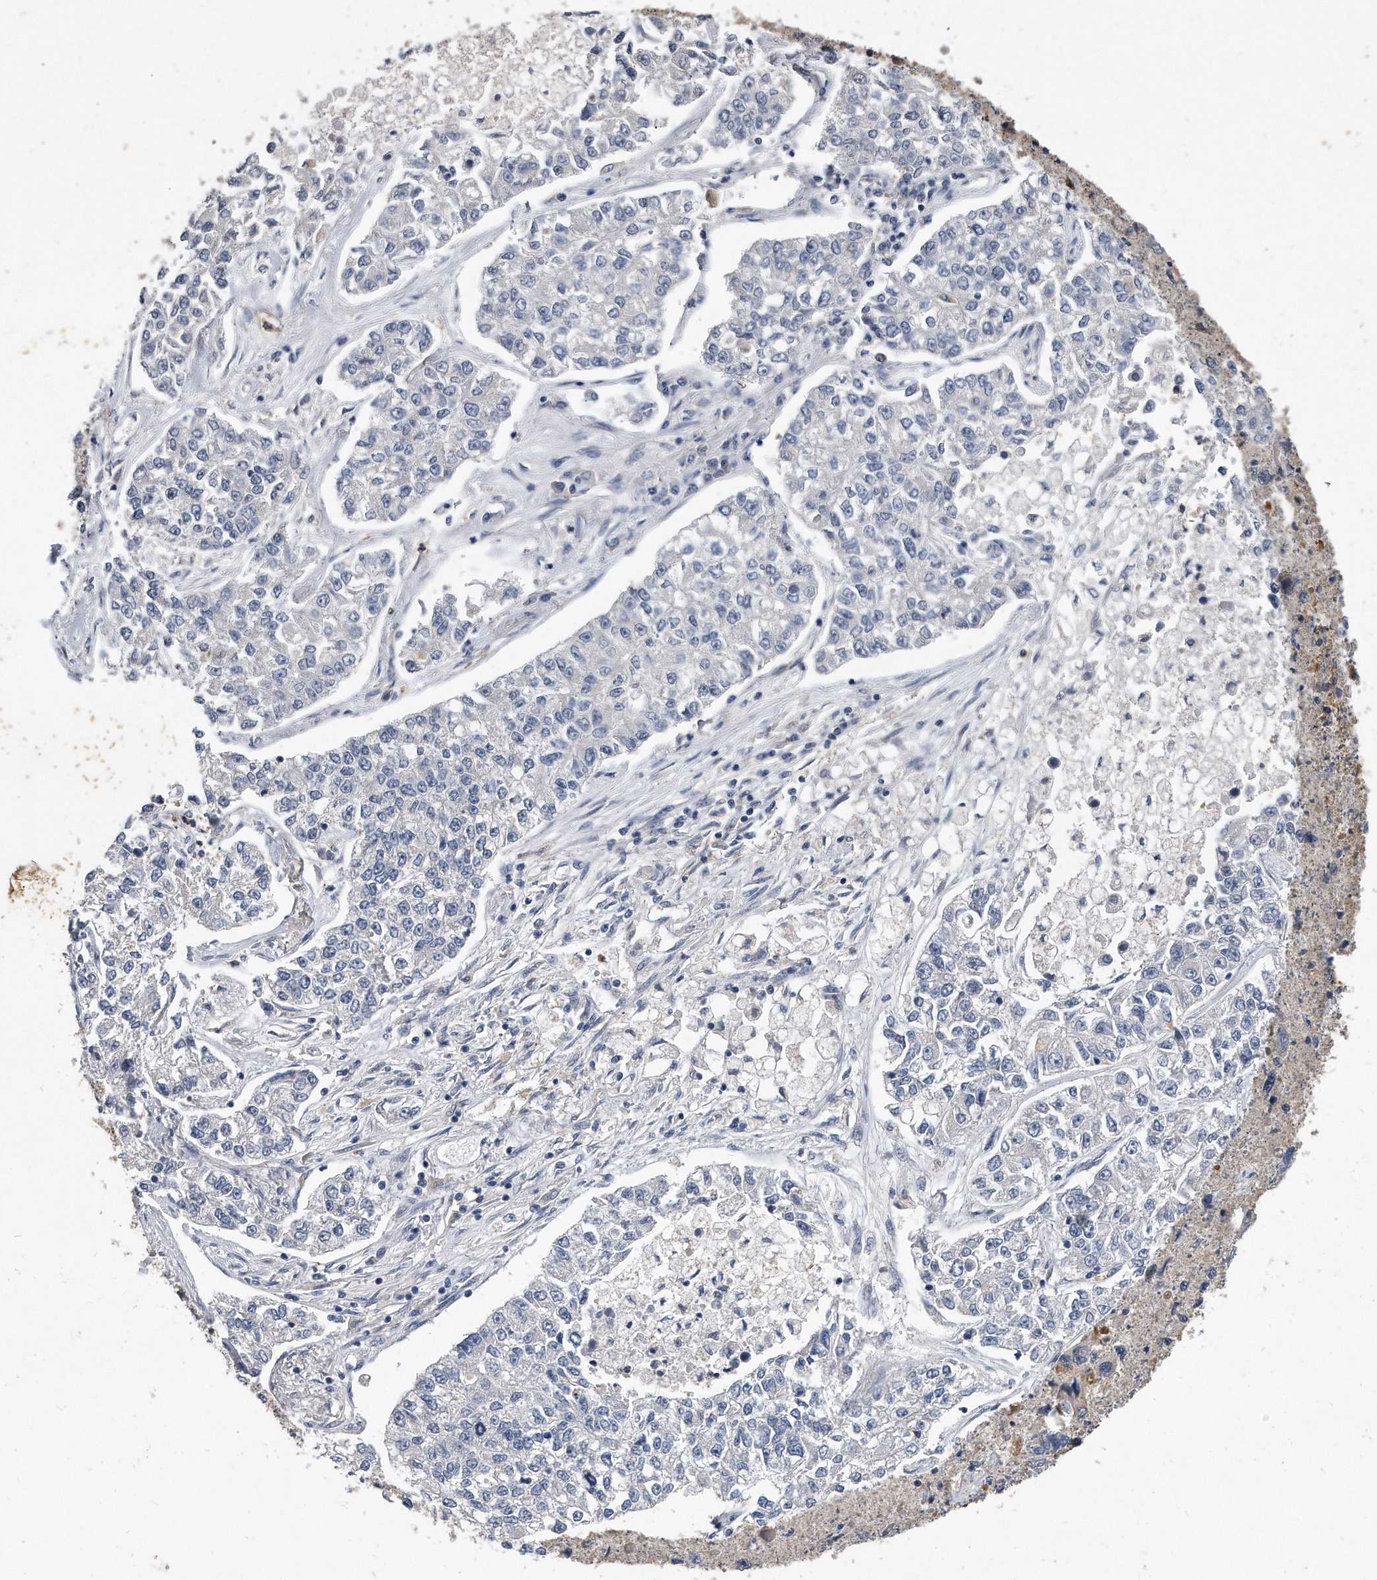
{"staining": {"intensity": "negative", "quantity": "none", "location": "none"}, "tissue": "lung cancer", "cell_type": "Tumor cells", "image_type": "cancer", "snomed": [{"axis": "morphology", "description": "Adenocarcinoma, NOS"}, {"axis": "topography", "description": "Lung"}], "caption": "A photomicrograph of human lung cancer (adenocarcinoma) is negative for staining in tumor cells. (Stains: DAB IHC with hematoxylin counter stain, Microscopy: brightfield microscopy at high magnification).", "gene": "HOMER3", "patient": {"sex": "male", "age": 49}}